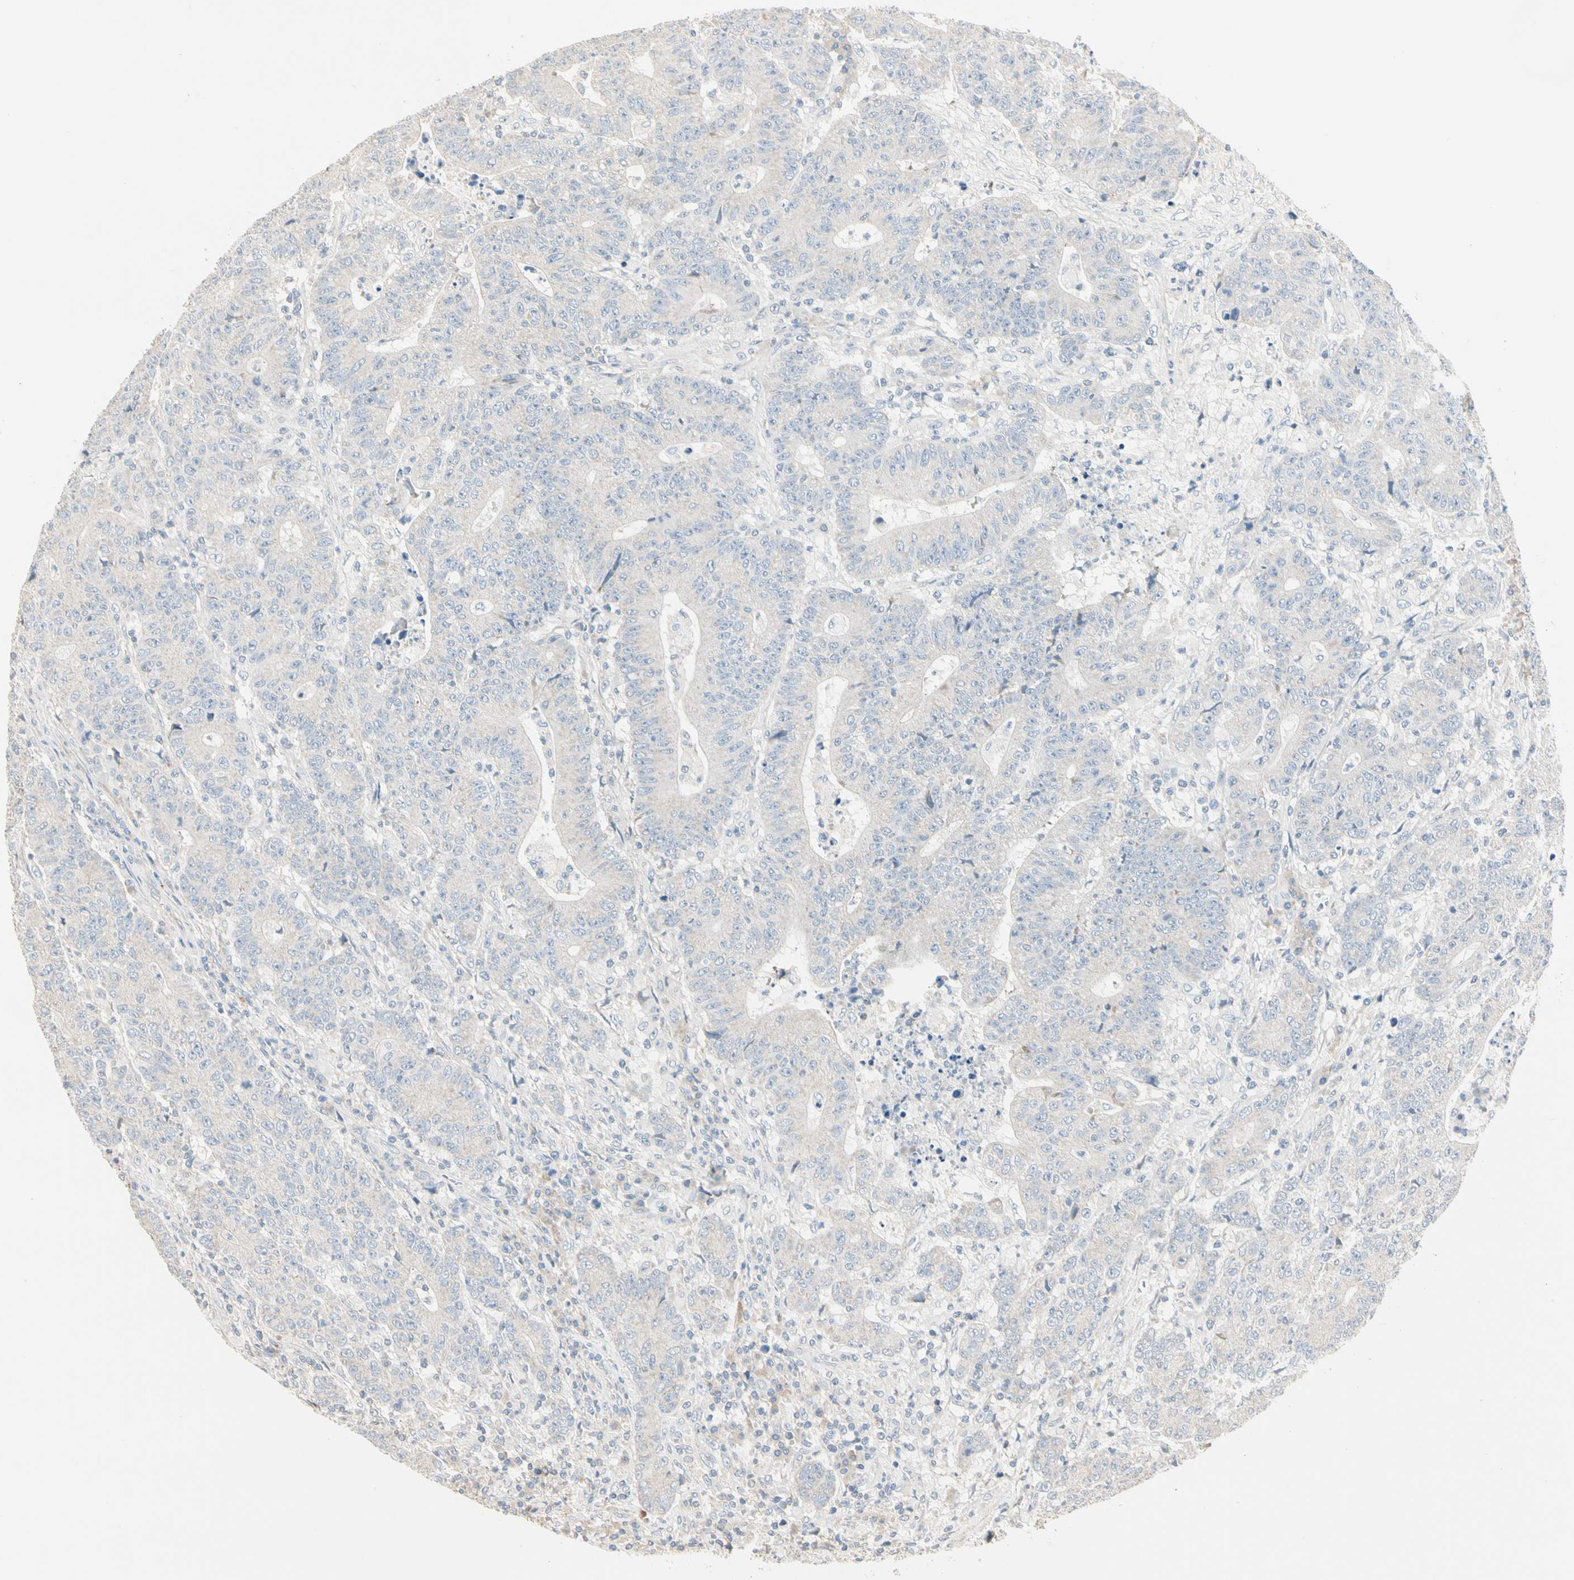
{"staining": {"intensity": "negative", "quantity": "none", "location": "none"}, "tissue": "colorectal cancer", "cell_type": "Tumor cells", "image_type": "cancer", "snomed": [{"axis": "morphology", "description": "Normal tissue, NOS"}, {"axis": "morphology", "description": "Adenocarcinoma, NOS"}, {"axis": "topography", "description": "Colon"}], "caption": "Tumor cells are negative for protein expression in human colorectal cancer (adenocarcinoma). Brightfield microscopy of IHC stained with DAB (brown) and hematoxylin (blue), captured at high magnification.", "gene": "GPR153", "patient": {"sex": "female", "age": 75}}